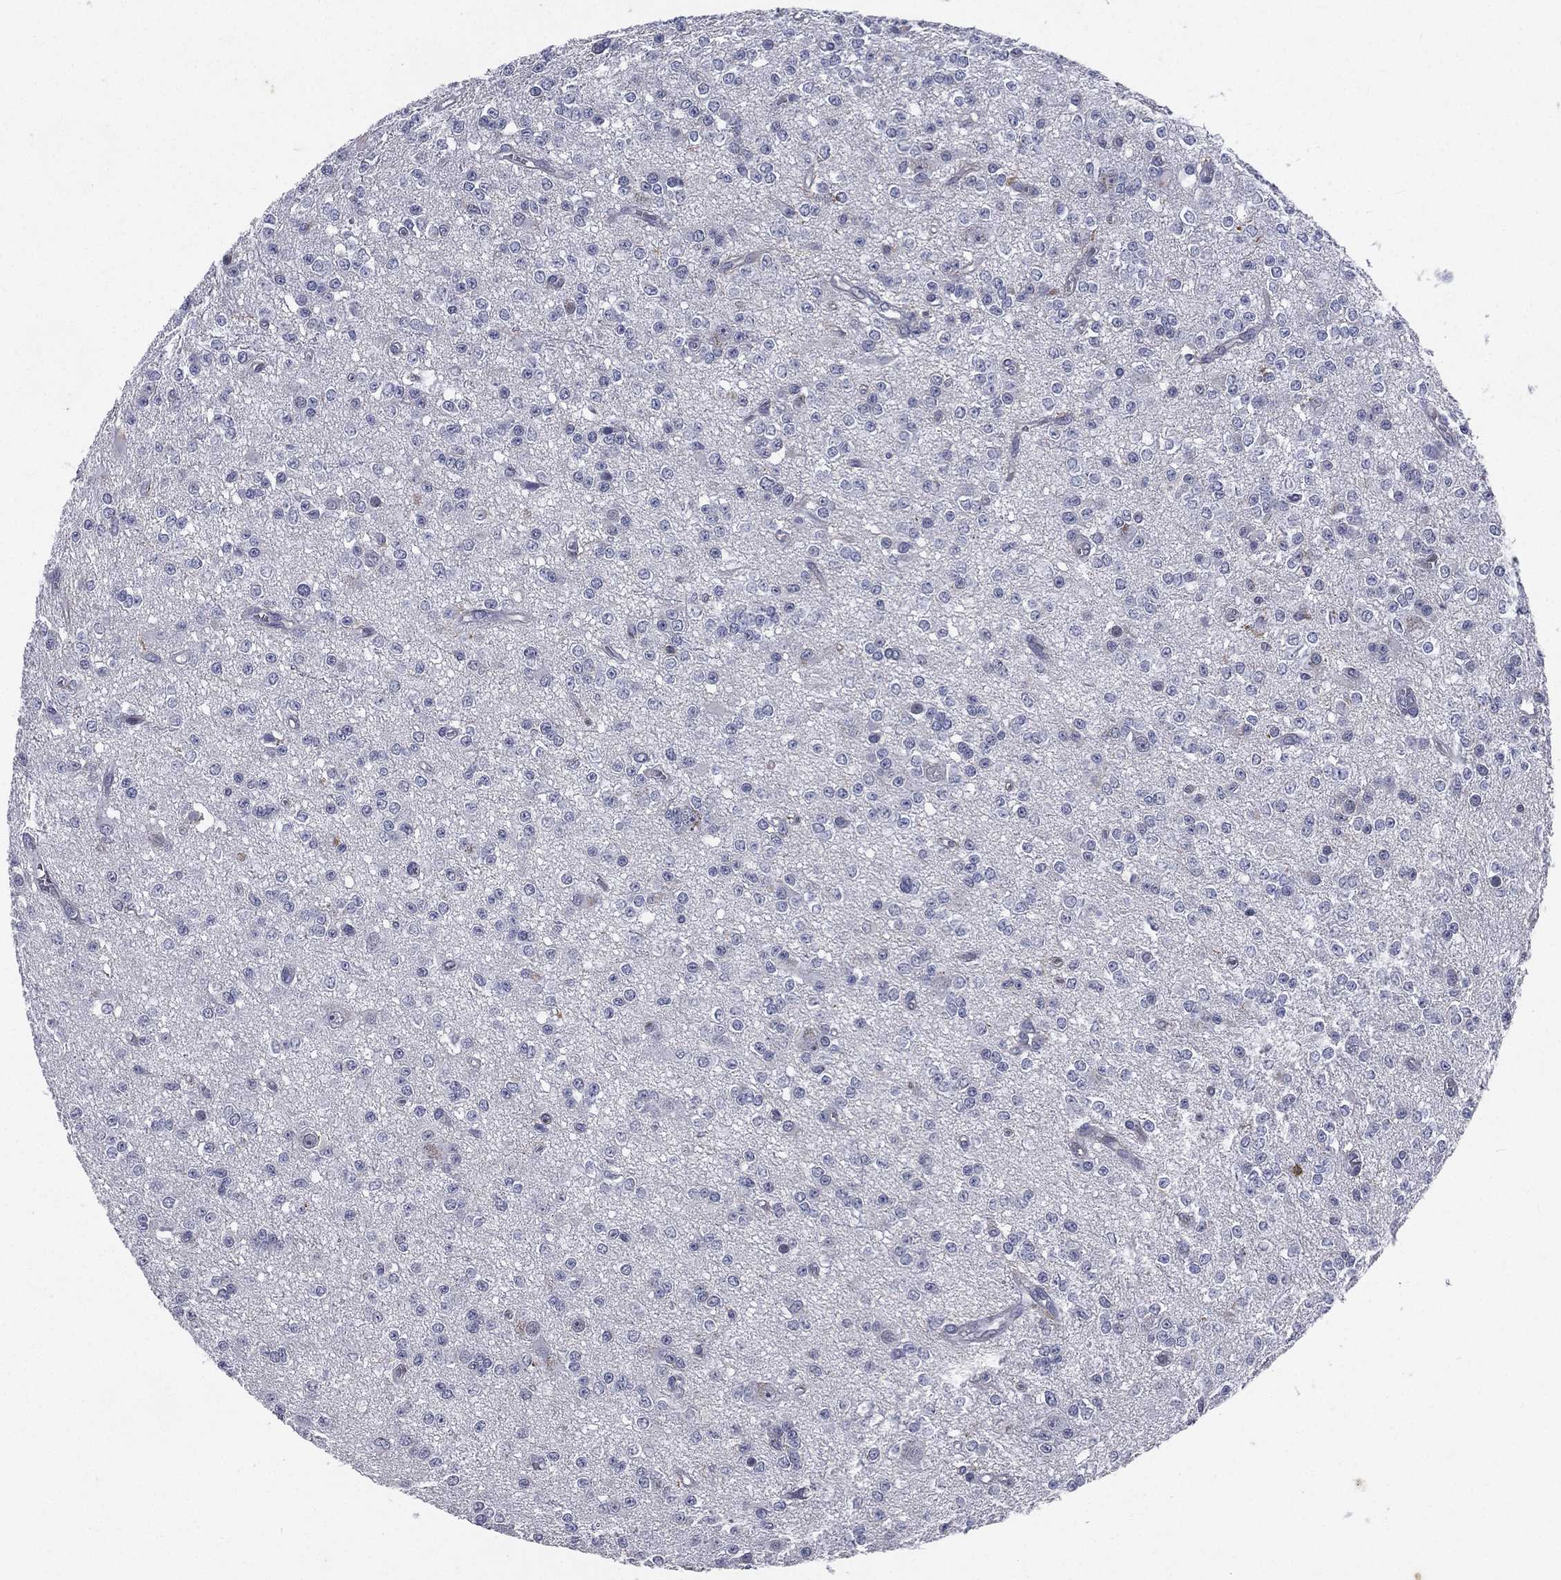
{"staining": {"intensity": "negative", "quantity": "none", "location": "none"}, "tissue": "glioma", "cell_type": "Tumor cells", "image_type": "cancer", "snomed": [{"axis": "morphology", "description": "Glioma, malignant, Low grade"}, {"axis": "topography", "description": "Brain"}], "caption": "Malignant low-grade glioma stained for a protein using IHC demonstrates no staining tumor cells.", "gene": "IFT27", "patient": {"sex": "female", "age": 45}}